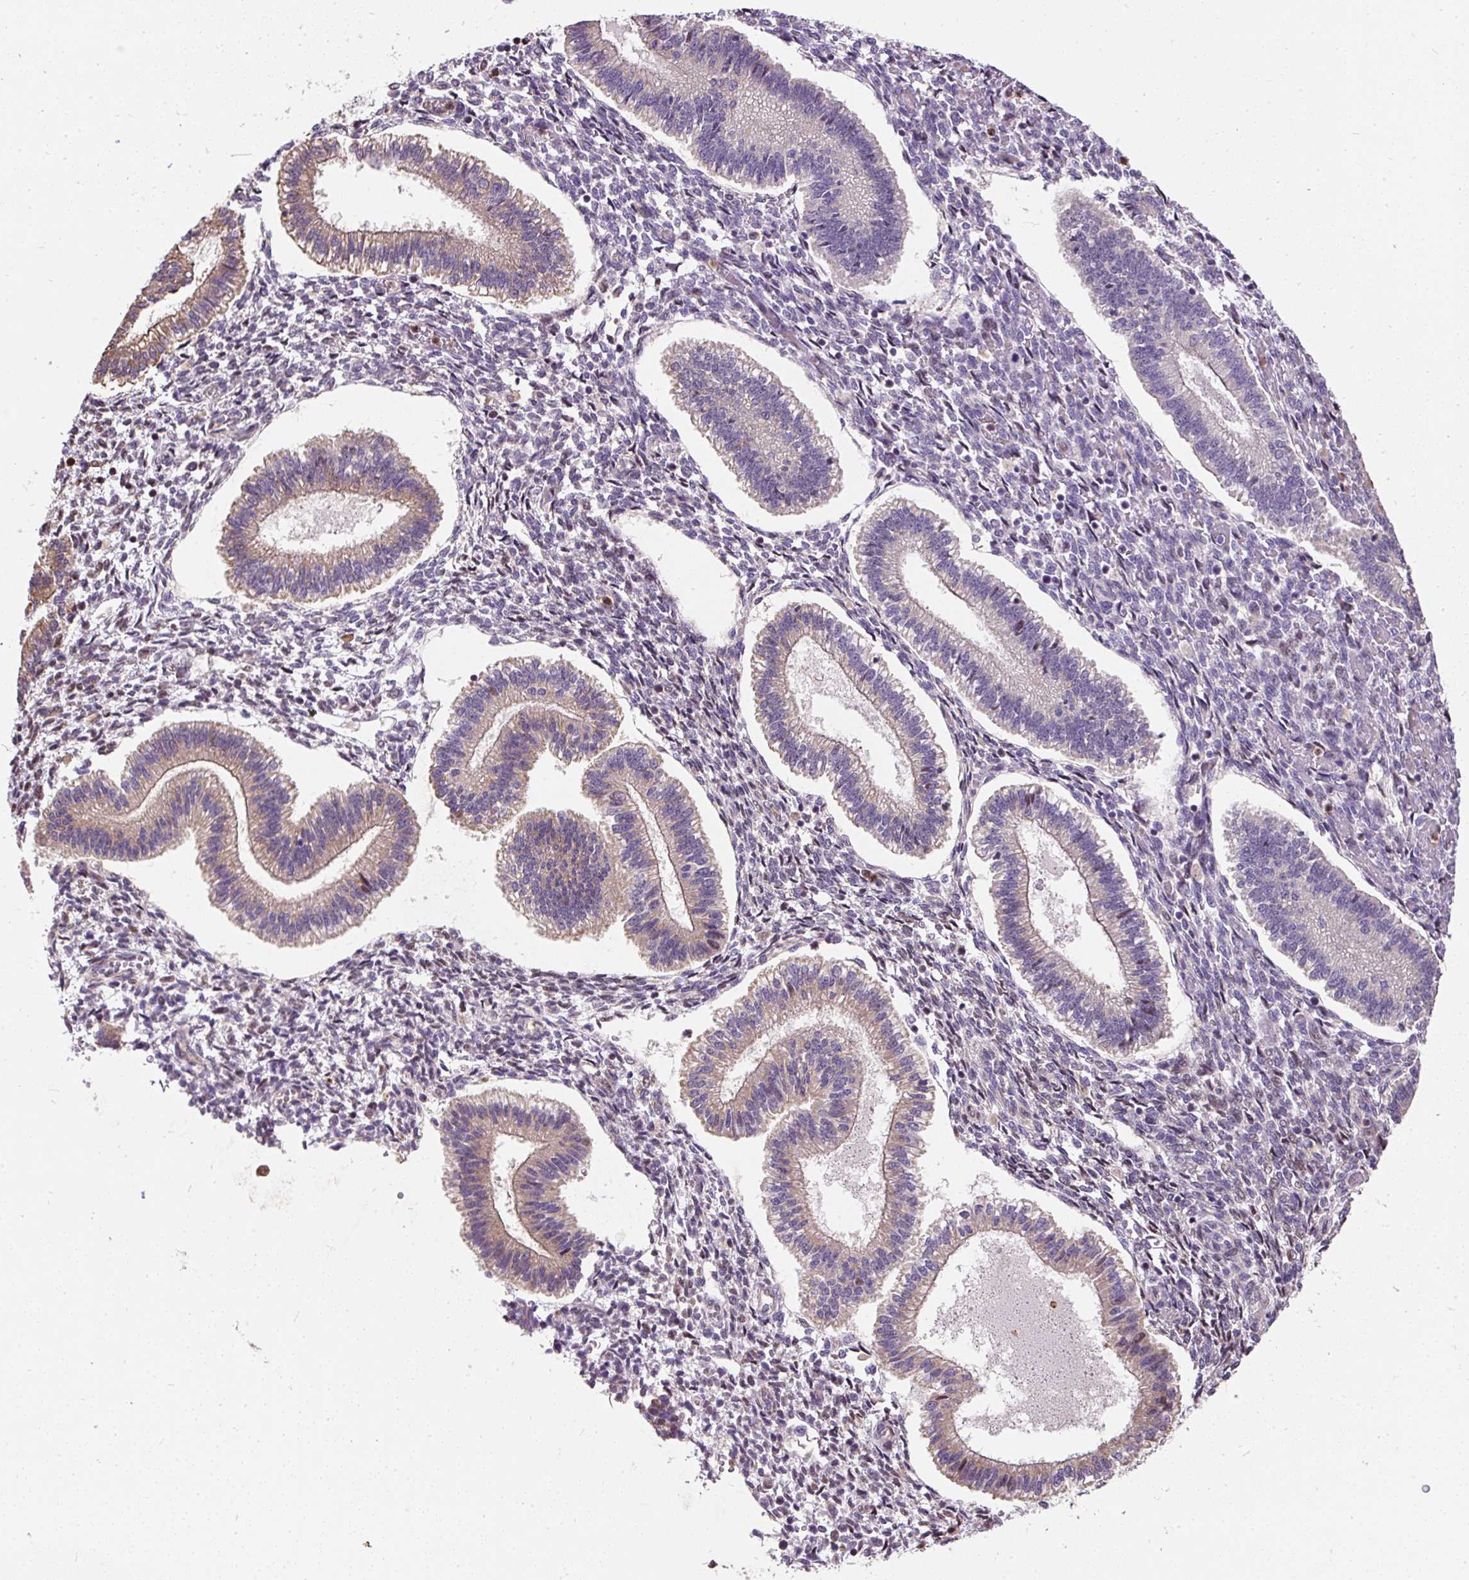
{"staining": {"intensity": "moderate", "quantity": "<25%", "location": "cytoplasmic/membranous,nuclear"}, "tissue": "endometrium", "cell_type": "Cells in endometrial stroma", "image_type": "normal", "snomed": [{"axis": "morphology", "description": "Normal tissue, NOS"}, {"axis": "topography", "description": "Endometrium"}], "caption": "Protein staining reveals moderate cytoplasmic/membranous,nuclear positivity in about <25% of cells in endometrial stroma in benign endometrium. (brown staining indicates protein expression, while blue staining denotes nuclei).", "gene": "PUS7L", "patient": {"sex": "female", "age": 25}}